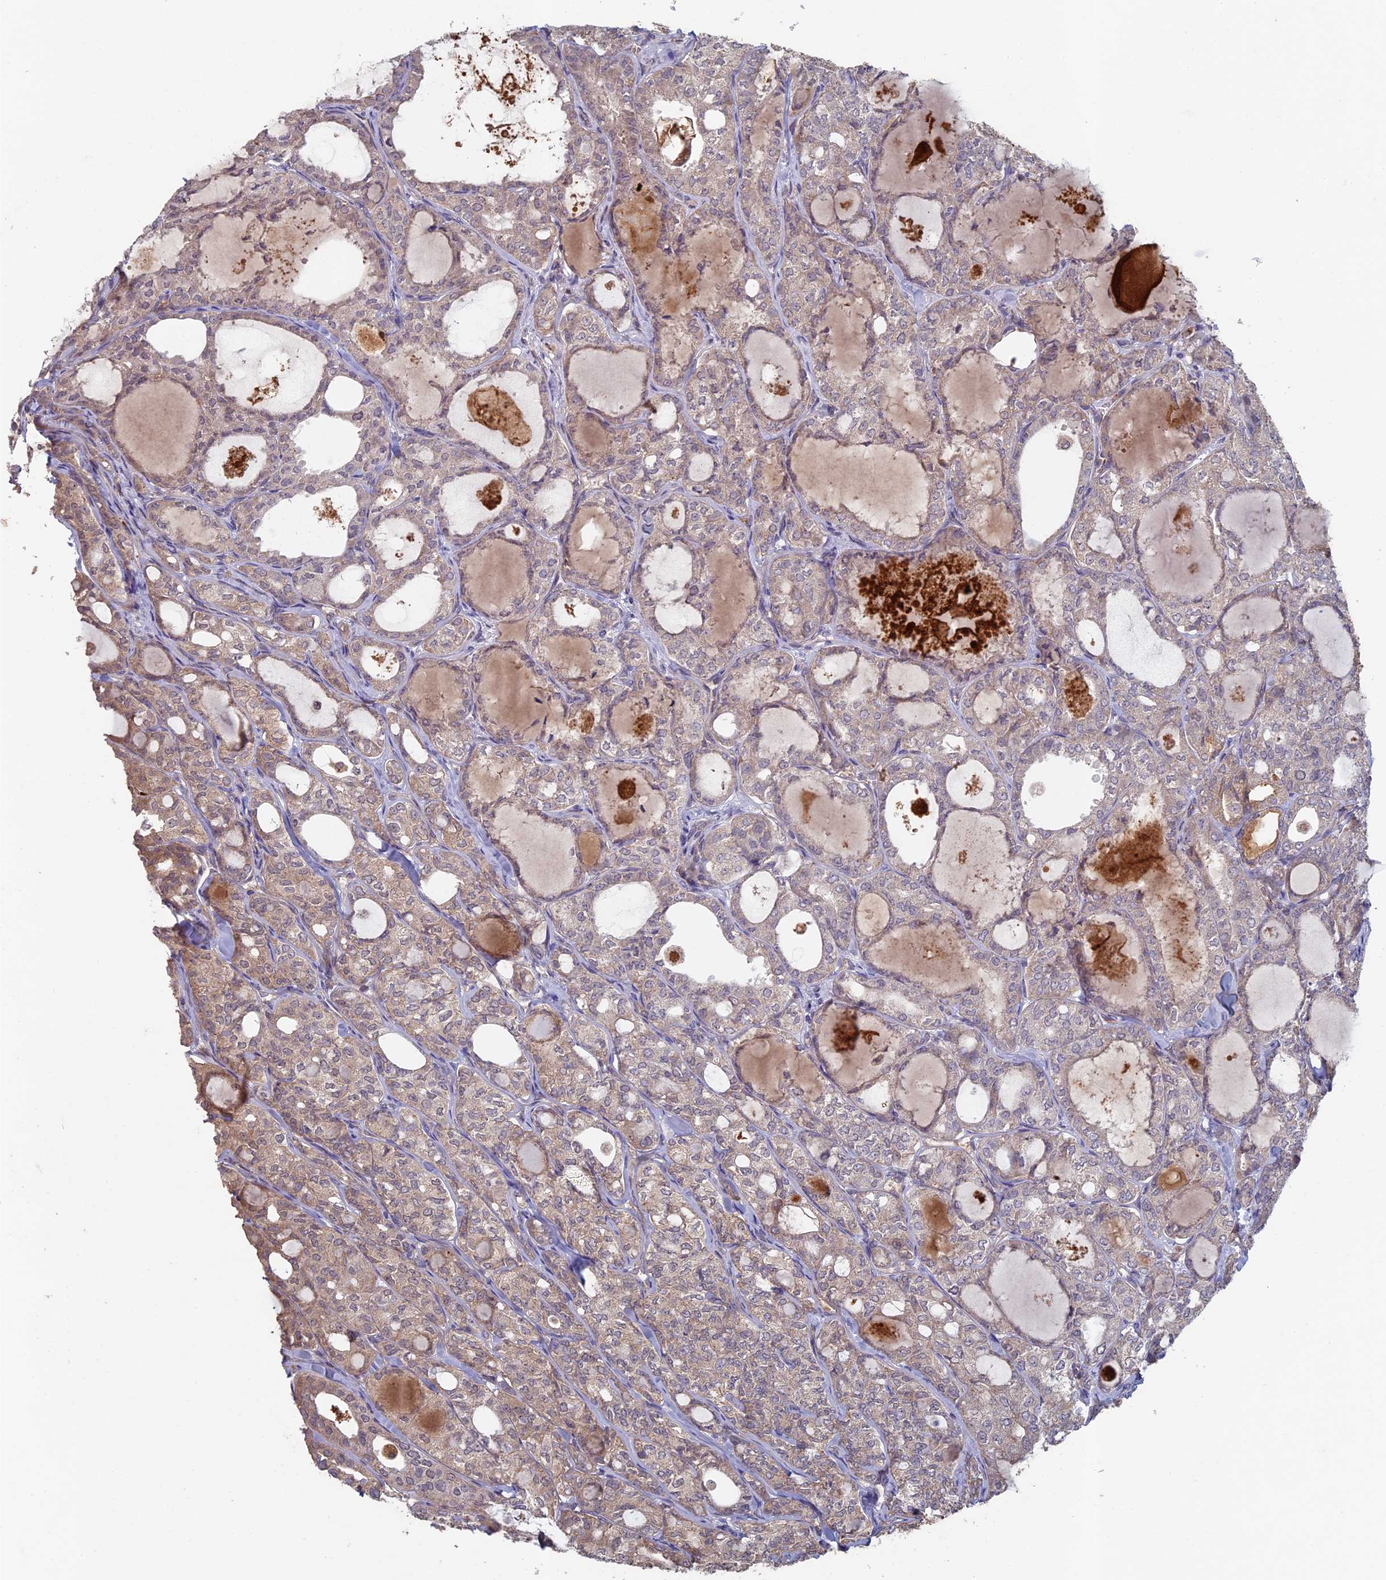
{"staining": {"intensity": "weak", "quantity": "<25%", "location": "cytoplasmic/membranous"}, "tissue": "thyroid cancer", "cell_type": "Tumor cells", "image_type": "cancer", "snomed": [{"axis": "morphology", "description": "Follicular adenoma carcinoma, NOS"}, {"axis": "topography", "description": "Thyroid gland"}], "caption": "The photomicrograph reveals no staining of tumor cells in follicular adenoma carcinoma (thyroid).", "gene": "RCCD1", "patient": {"sex": "male", "age": 75}}